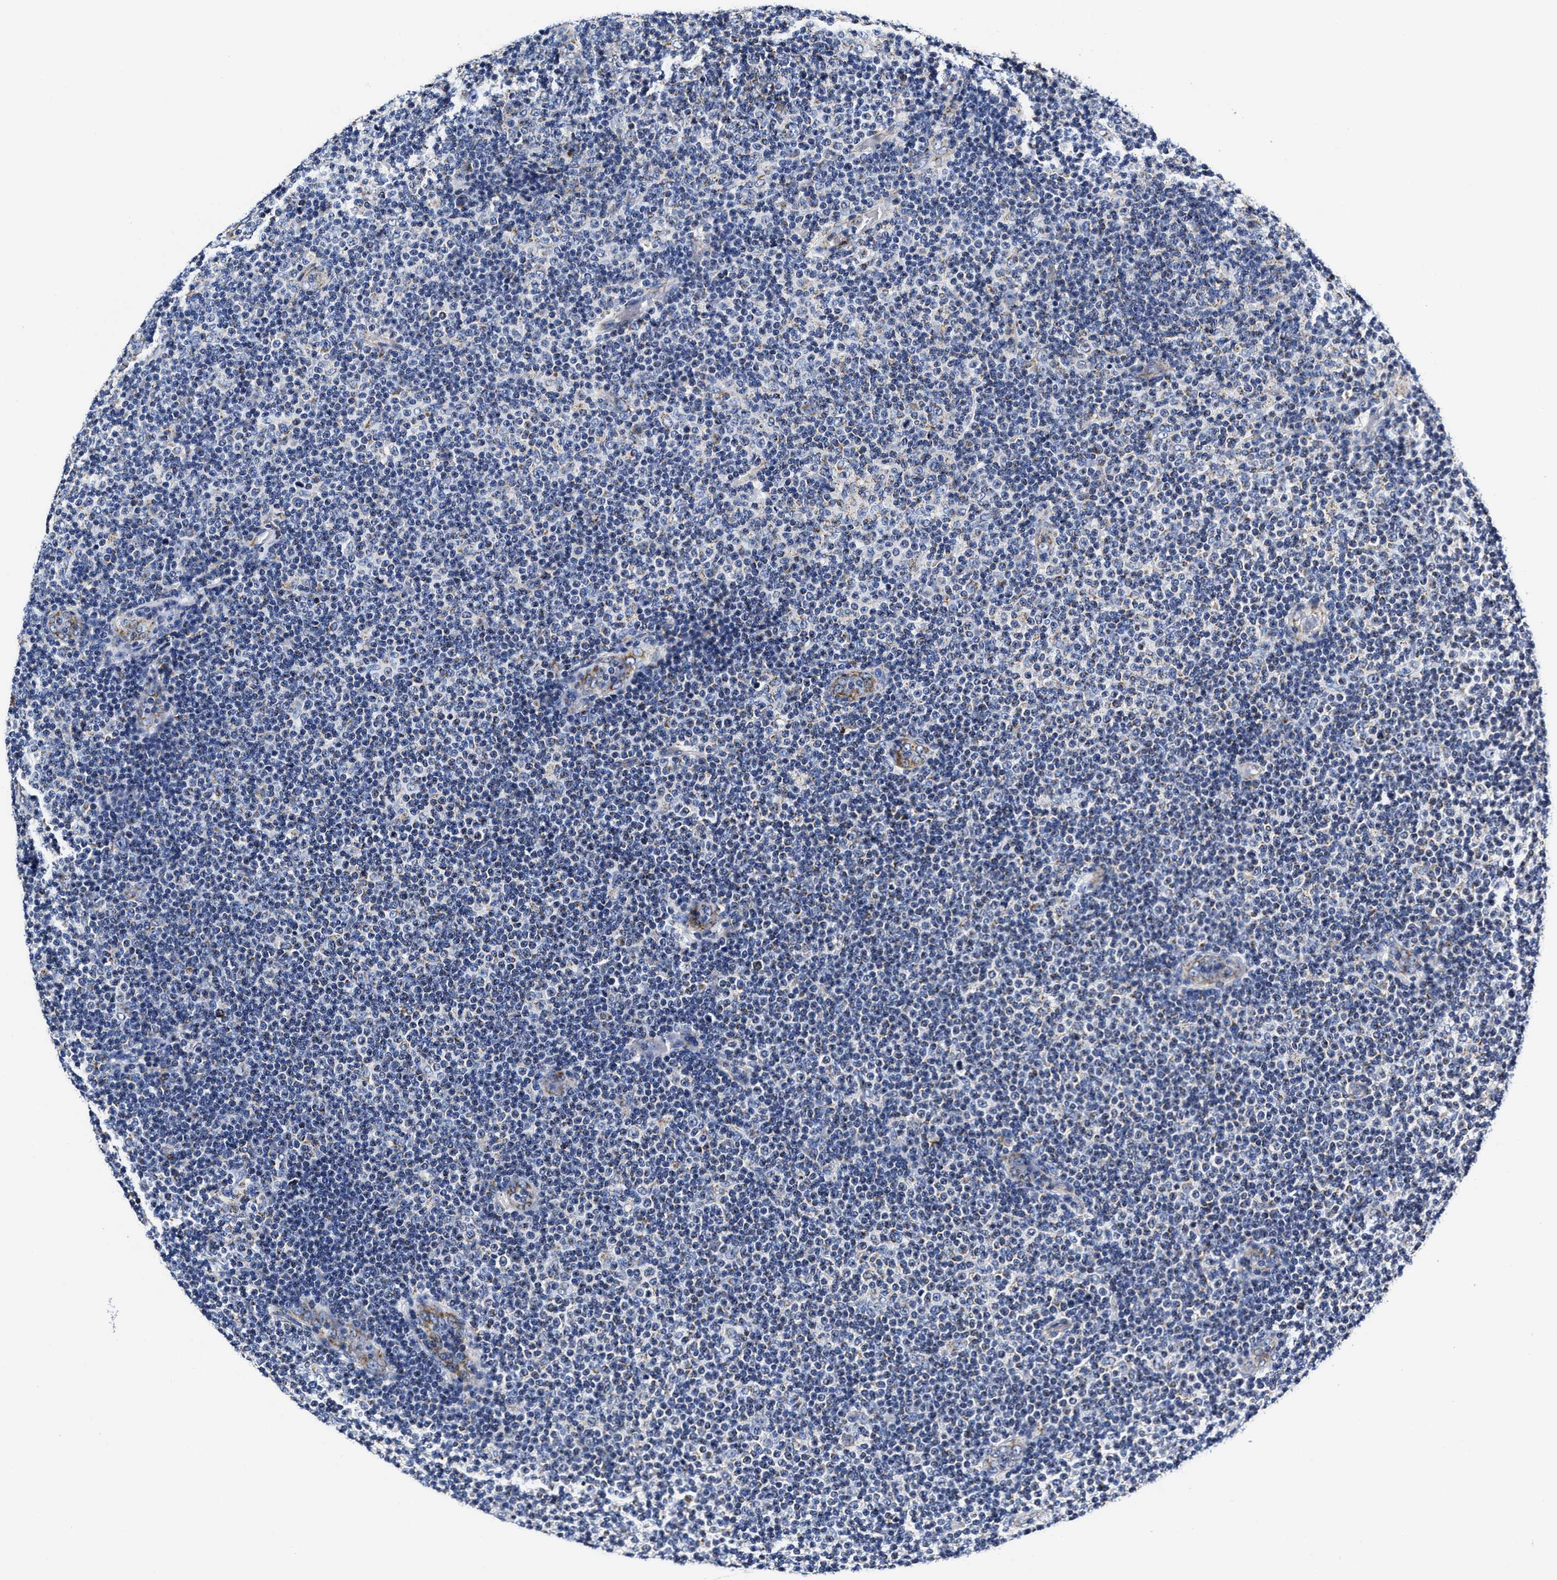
{"staining": {"intensity": "negative", "quantity": "none", "location": "none"}, "tissue": "lymphoma", "cell_type": "Tumor cells", "image_type": "cancer", "snomed": [{"axis": "morphology", "description": "Malignant lymphoma, non-Hodgkin's type, Low grade"}, {"axis": "topography", "description": "Lymph node"}], "caption": "Micrograph shows no protein expression in tumor cells of lymphoma tissue. (Stains: DAB (3,3'-diaminobenzidine) immunohistochemistry with hematoxylin counter stain, Microscopy: brightfield microscopy at high magnification).", "gene": "HINT2", "patient": {"sex": "male", "age": 83}}